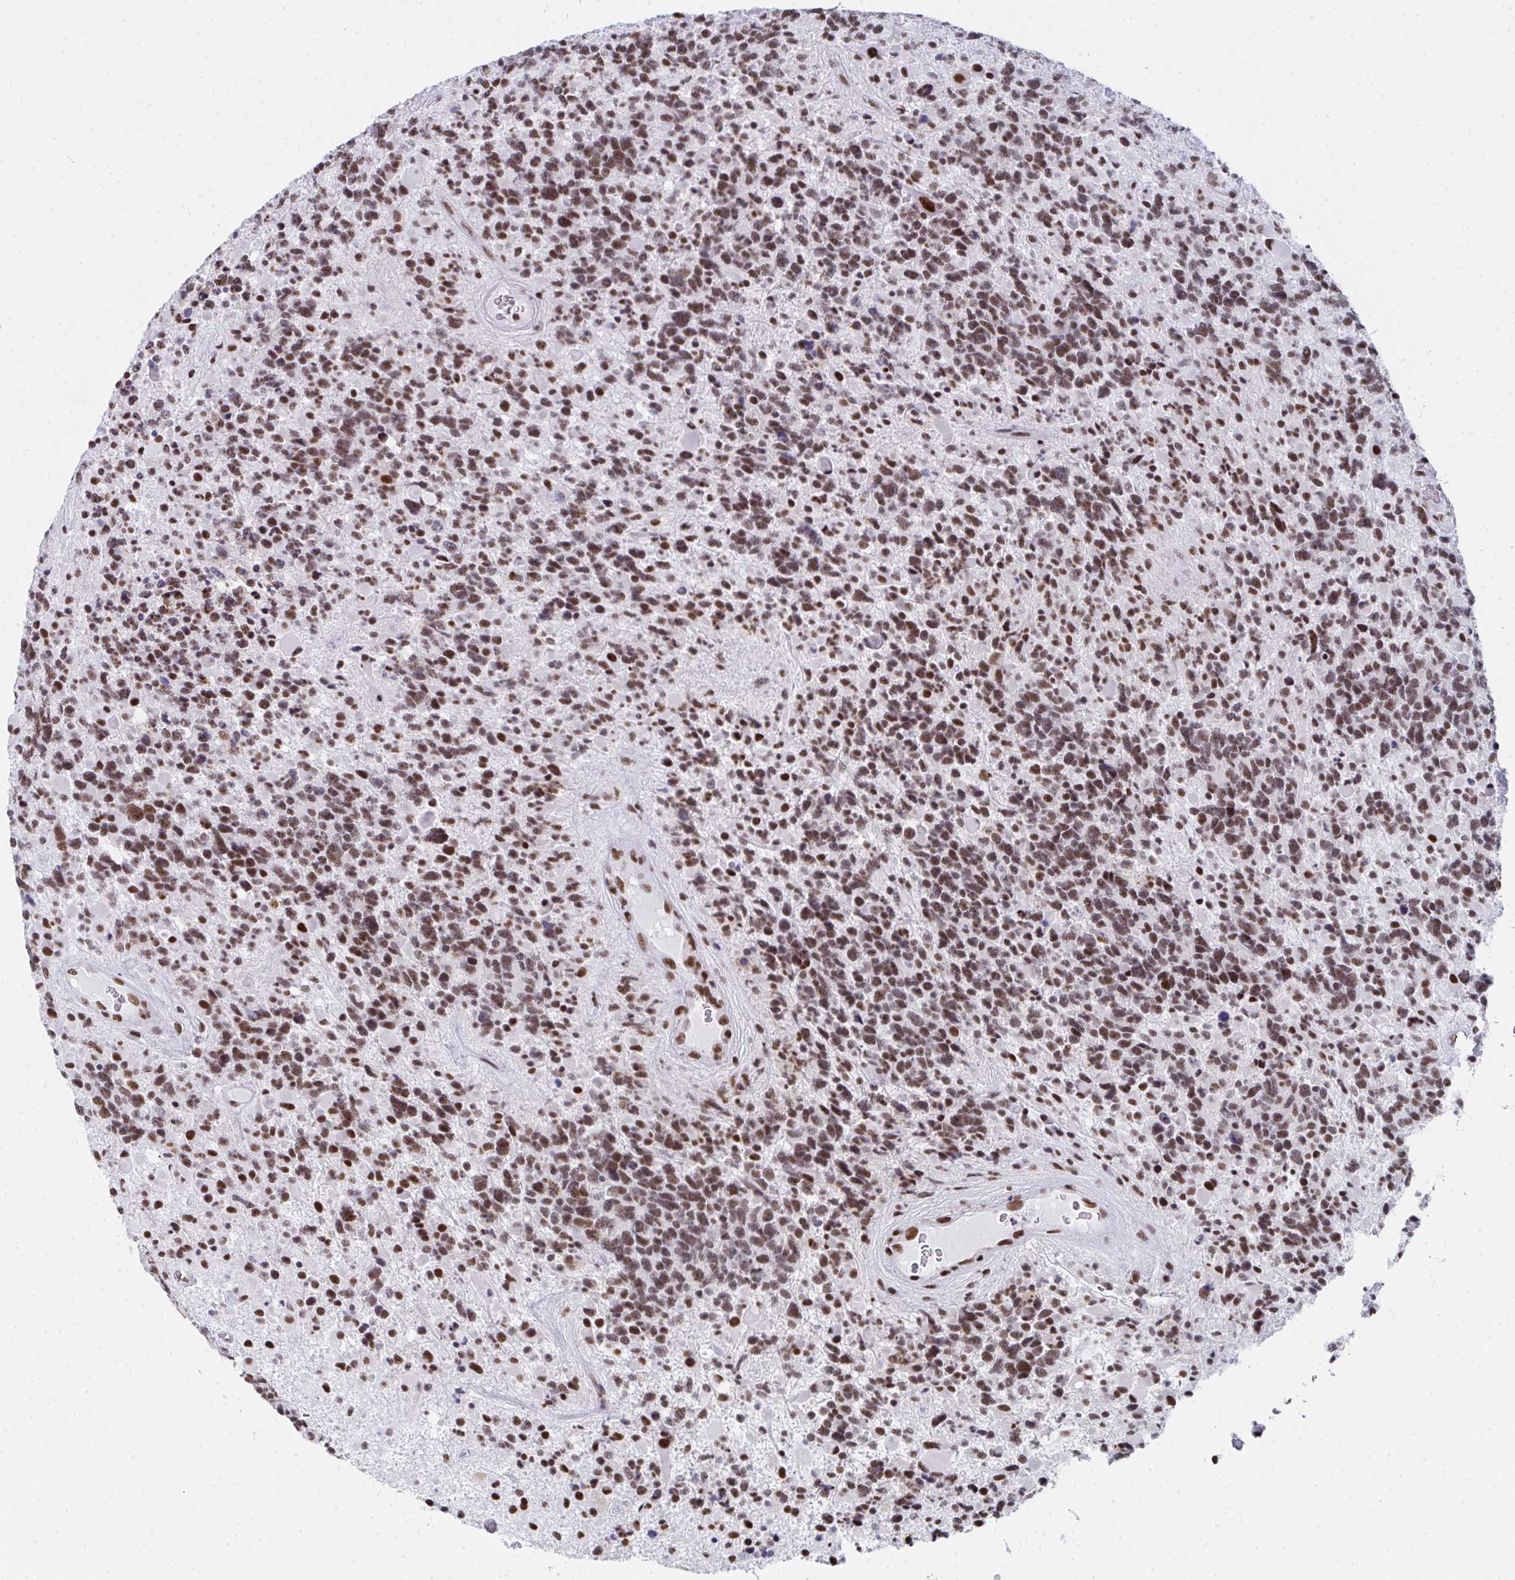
{"staining": {"intensity": "moderate", "quantity": ">75%", "location": "nuclear"}, "tissue": "glioma", "cell_type": "Tumor cells", "image_type": "cancer", "snomed": [{"axis": "morphology", "description": "Glioma, malignant, High grade"}, {"axis": "topography", "description": "Brain"}], "caption": "Human glioma stained with a protein marker shows moderate staining in tumor cells.", "gene": "SNRNP70", "patient": {"sex": "female", "age": 40}}